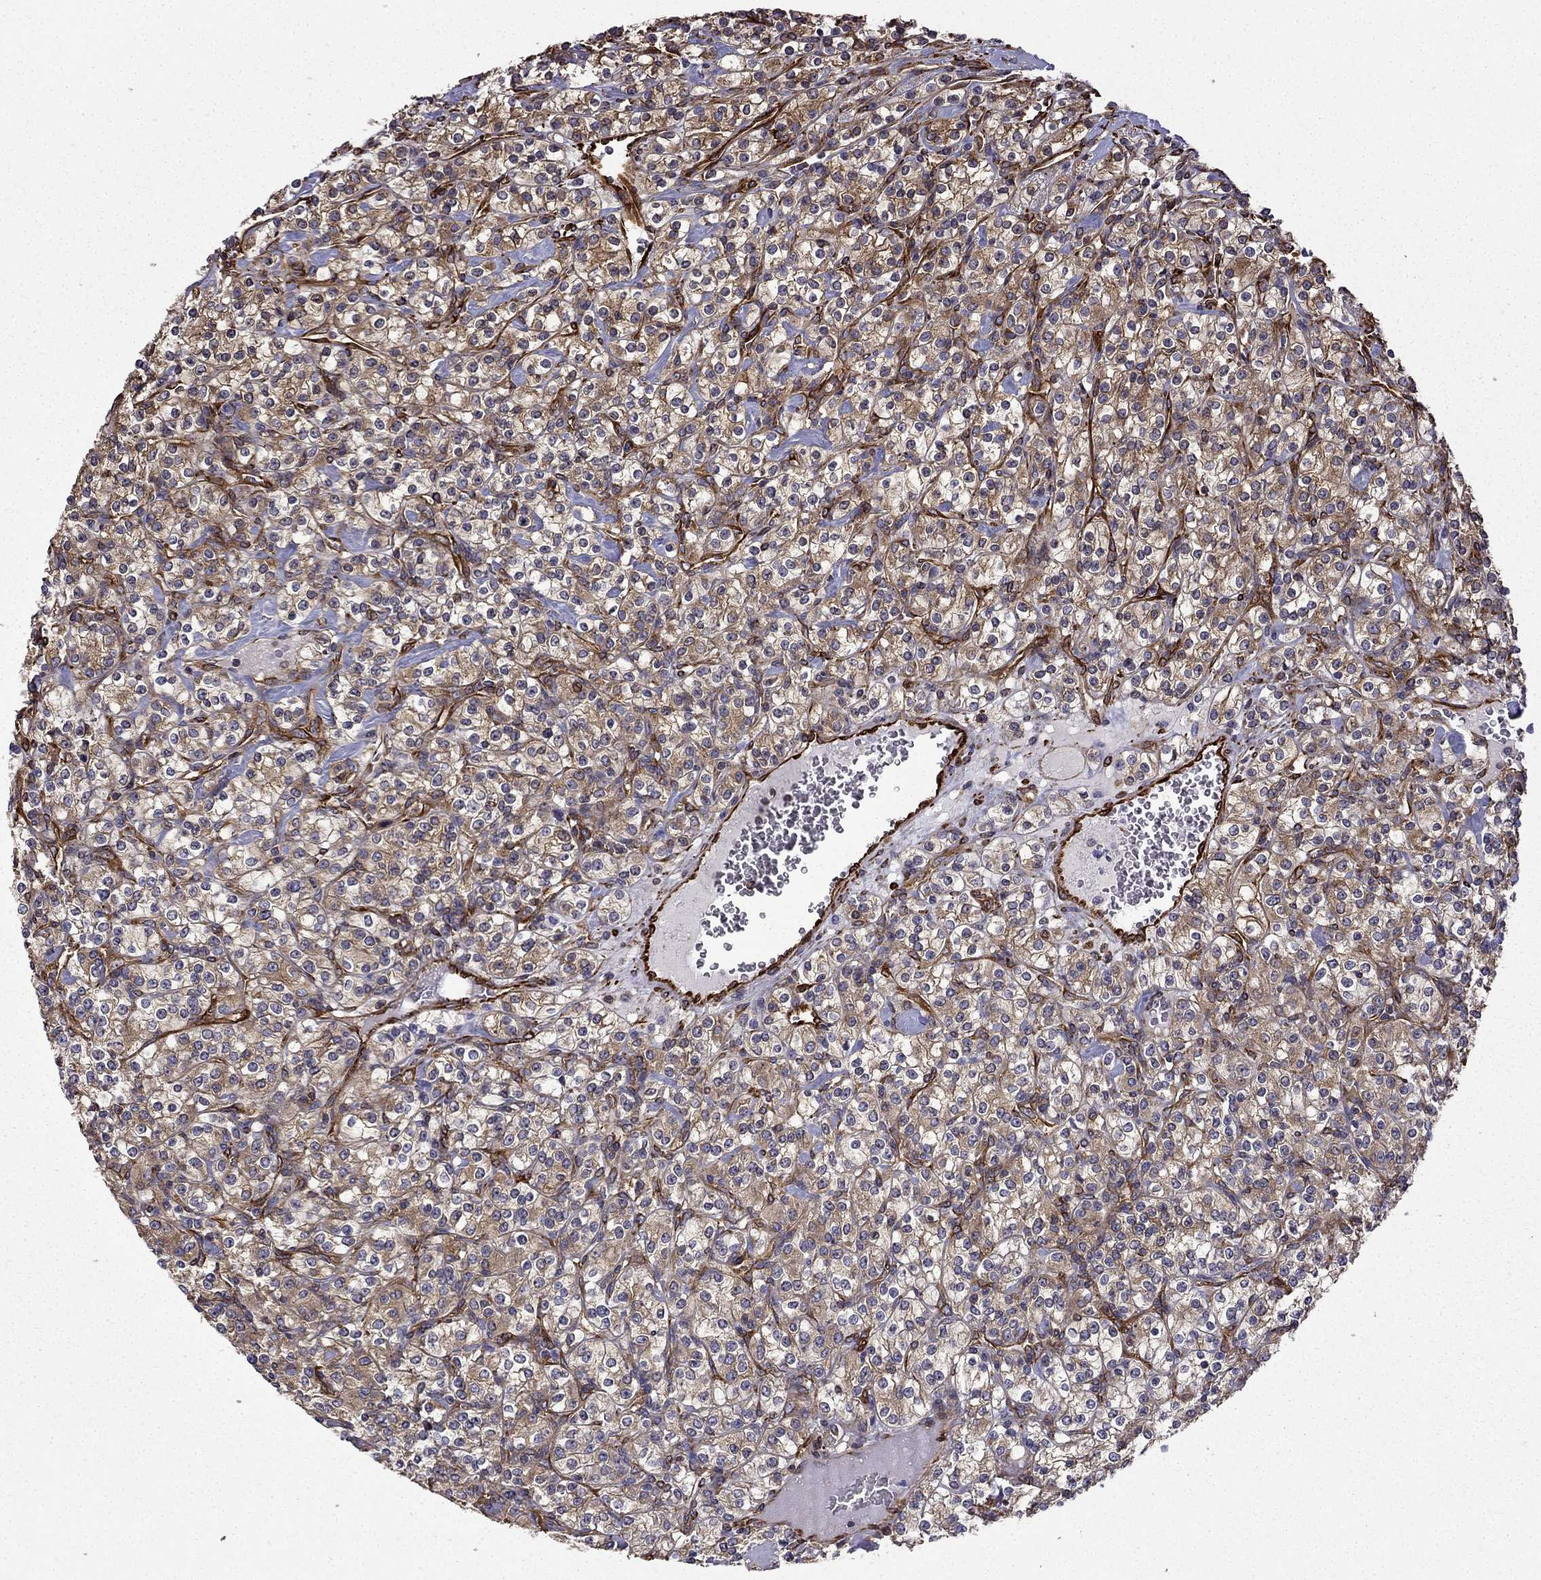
{"staining": {"intensity": "moderate", "quantity": ">75%", "location": "cytoplasmic/membranous"}, "tissue": "renal cancer", "cell_type": "Tumor cells", "image_type": "cancer", "snomed": [{"axis": "morphology", "description": "Adenocarcinoma, NOS"}, {"axis": "topography", "description": "Kidney"}], "caption": "Moderate cytoplasmic/membranous expression is seen in approximately >75% of tumor cells in renal adenocarcinoma. The protein of interest is shown in brown color, while the nuclei are stained blue.", "gene": "MAP4", "patient": {"sex": "male", "age": 77}}